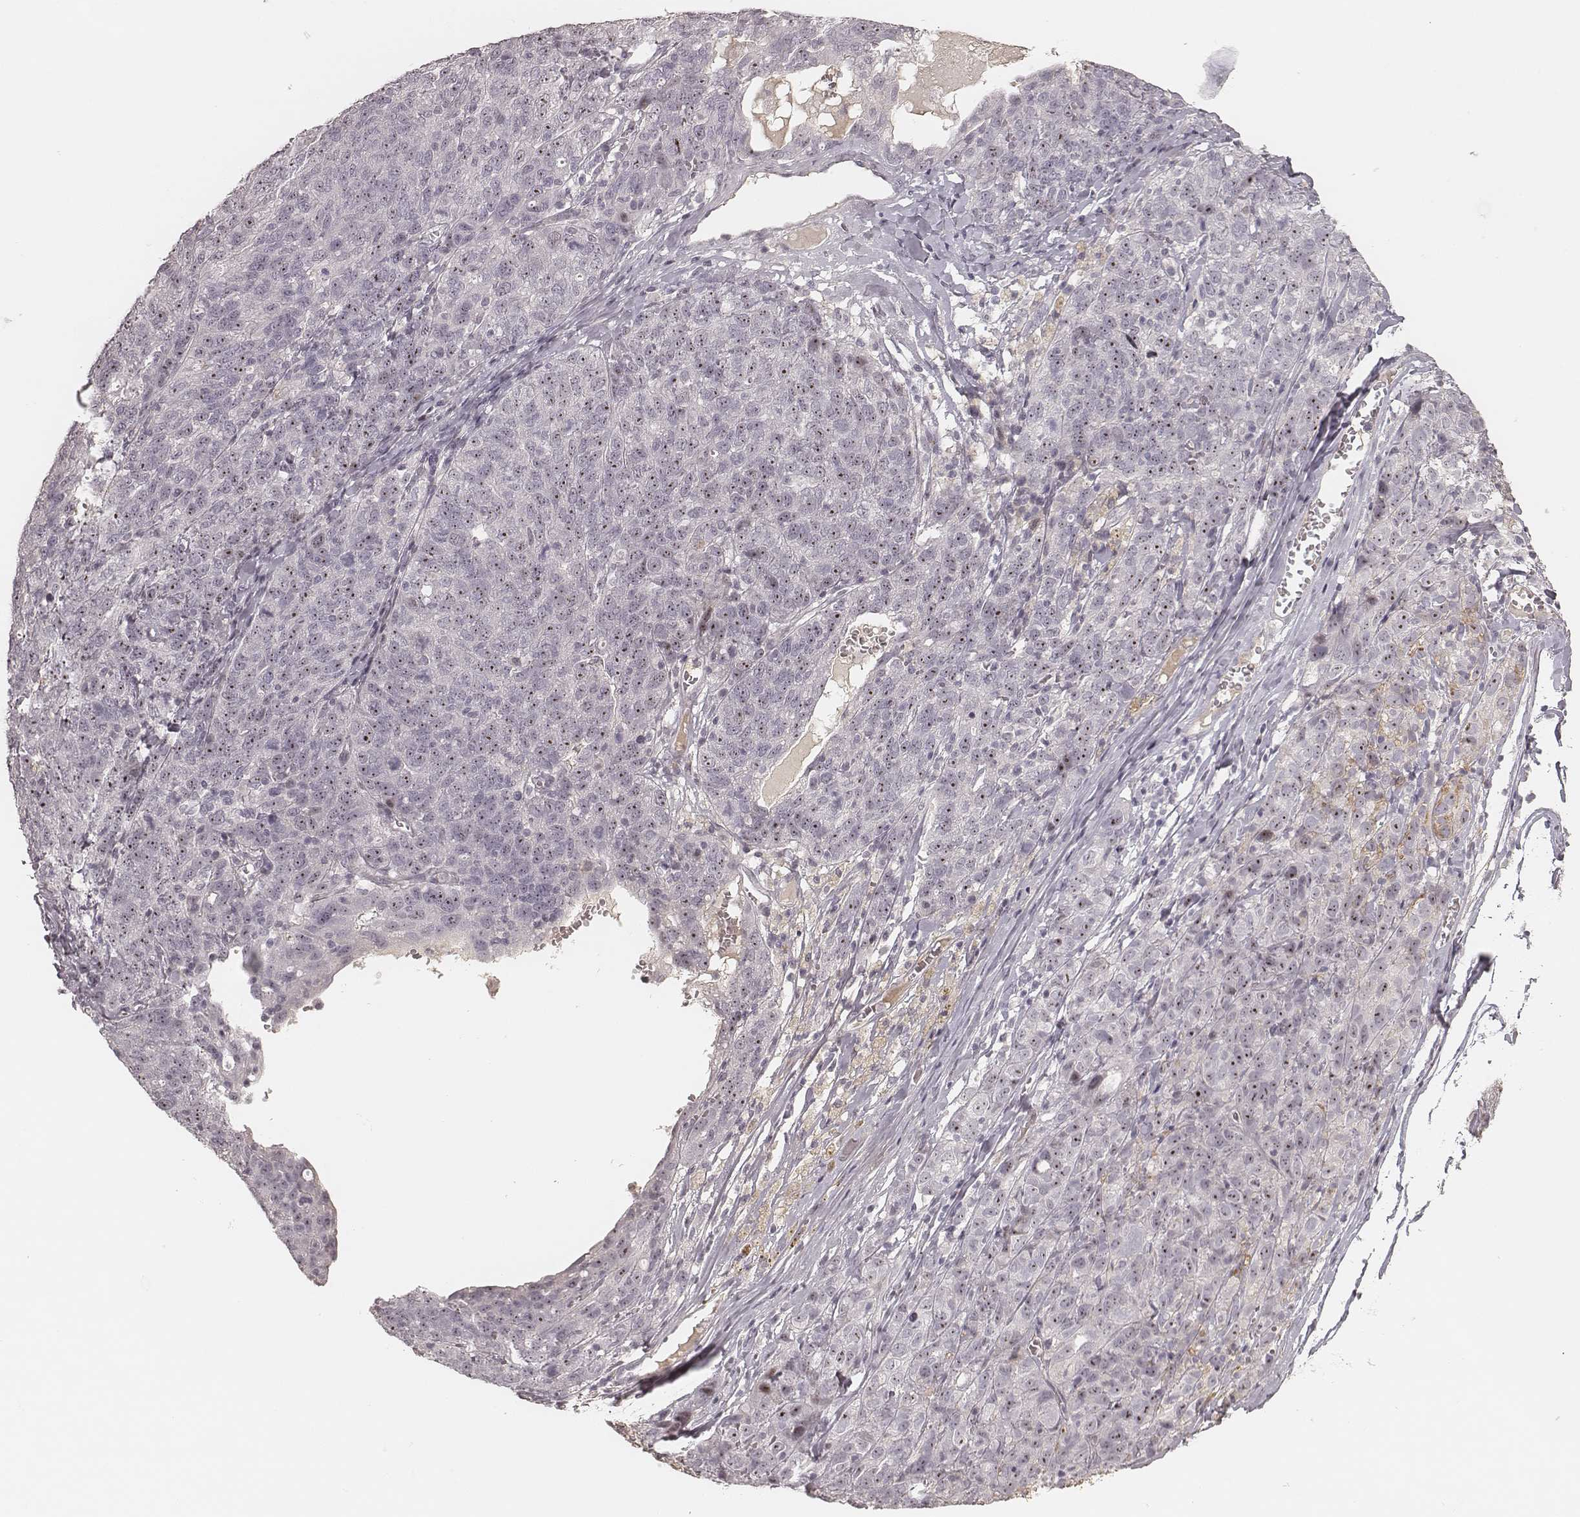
{"staining": {"intensity": "moderate", "quantity": "<25%", "location": "nuclear"}, "tissue": "ovarian cancer", "cell_type": "Tumor cells", "image_type": "cancer", "snomed": [{"axis": "morphology", "description": "Cystadenocarcinoma, serous, NOS"}, {"axis": "topography", "description": "Ovary"}], "caption": "Protein staining of ovarian serous cystadenocarcinoma tissue displays moderate nuclear expression in approximately <25% of tumor cells.", "gene": "MADCAM1", "patient": {"sex": "female", "age": 71}}